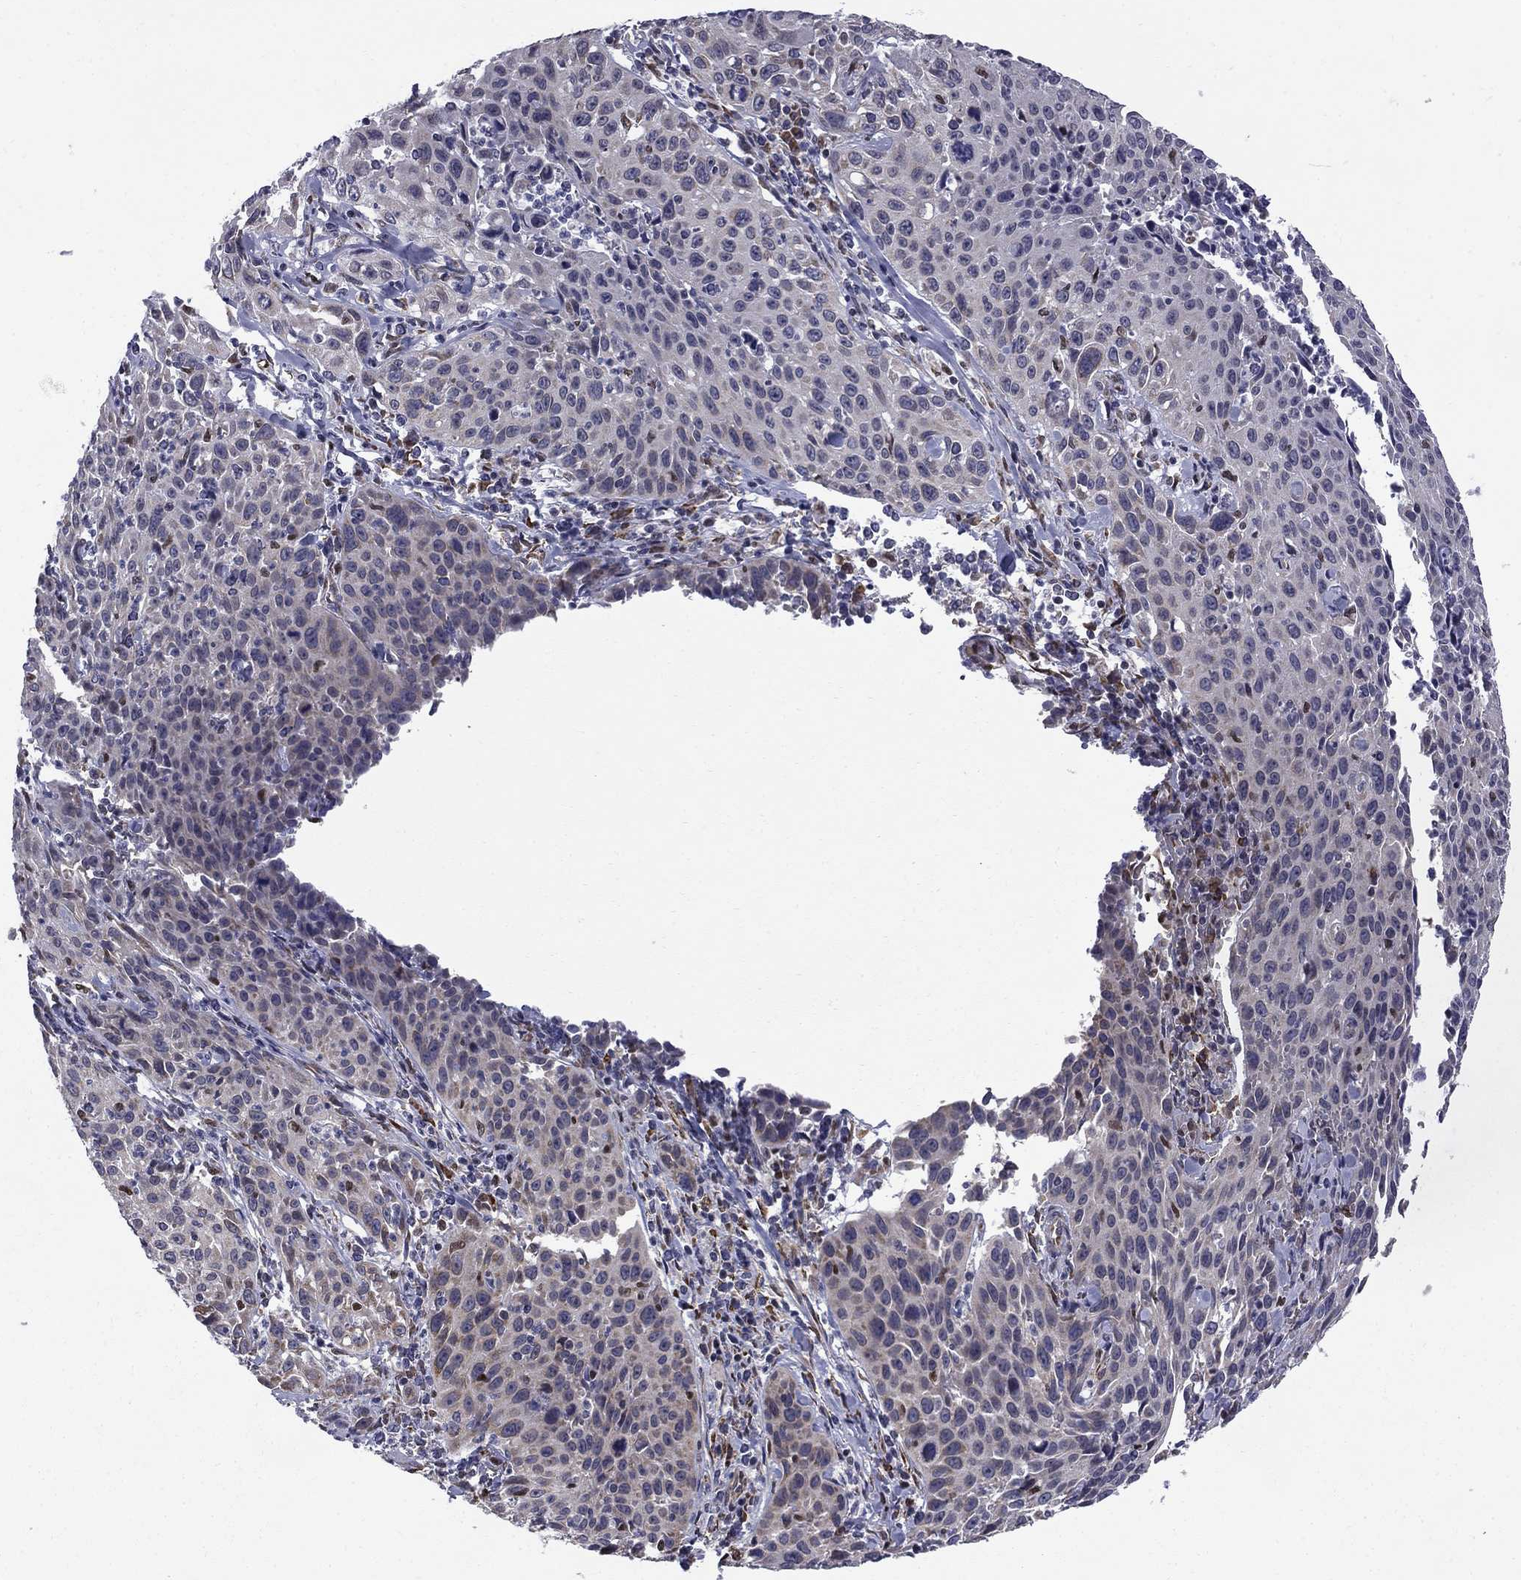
{"staining": {"intensity": "negative", "quantity": "none", "location": "none"}, "tissue": "cervical cancer", "cell_type": "Tumor cells", "image_type": "cancer", "snomed": [{"axis": "morphology", "description": "Squamous cell carcinoma, NOS"}, {"axis": "topography", "description": "Cervix"}], "caption": "Tumor cells are negative for brown protein staining in squamous cell carcinoma (cervical).", "gene": "HSPB2", "patient": {"sex": "female", "age": 26}}